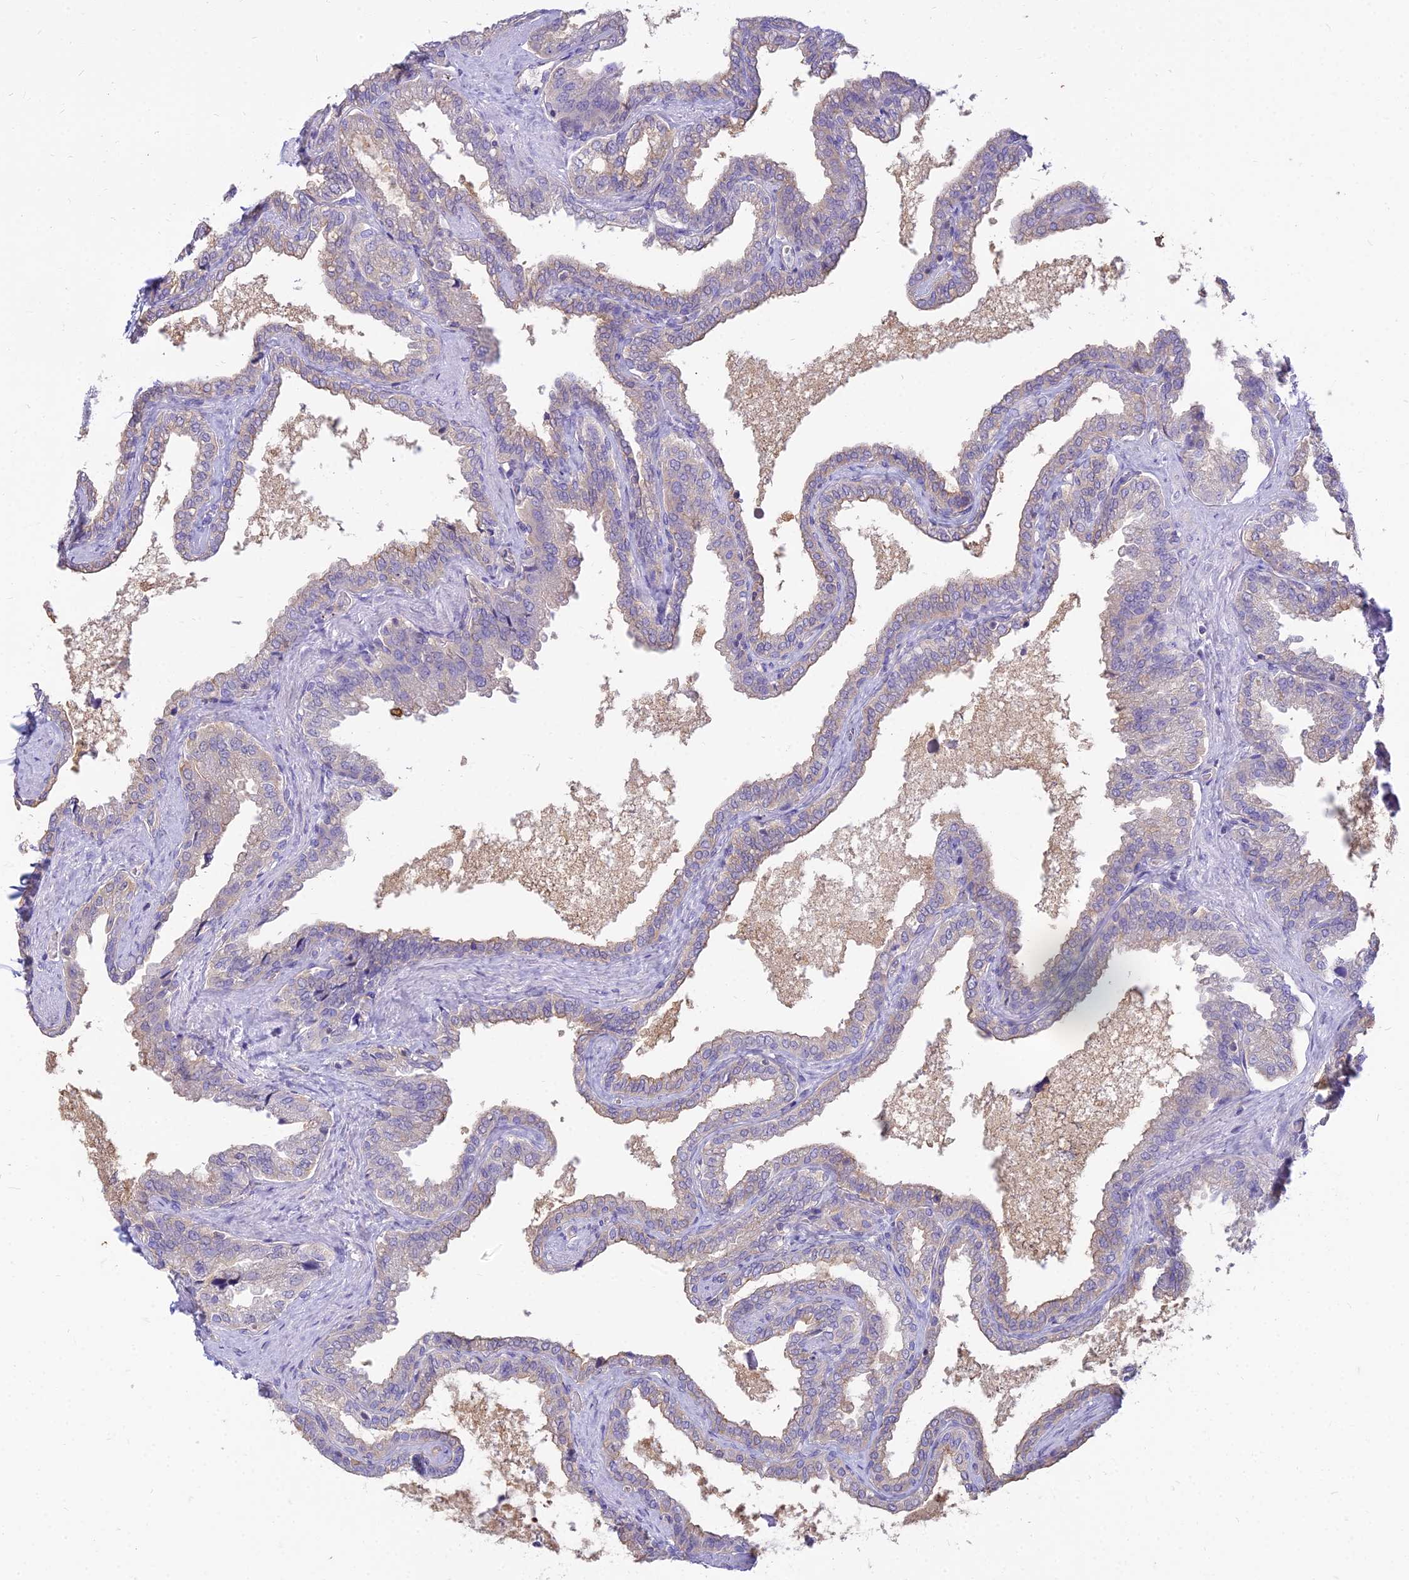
{"staining": {"intensity": "moderate", "quantity": "<25%", "location": "cytoplasmic/membranous"}, "tissue": "seminal vesicle", "cell_type": "Glandular cells", "image_type": "normal", "snomed": [{"axis": "morphology", "description": "Normal tissue, NOS"}, {"axis": "topography", "description": "Seminal veicle"}], "caption": "A histopathology image of seminal vesicle stained for a protein exhibits moderate cytoplasmic/membranous brown staining in glandular cells. The staining was performed using DAB, with brown indicating positive protein expression. Nuclei are stained blue with hematoxylin.", "gene": "SMIM24", "patient": {"sex": "male", "age": 46}}